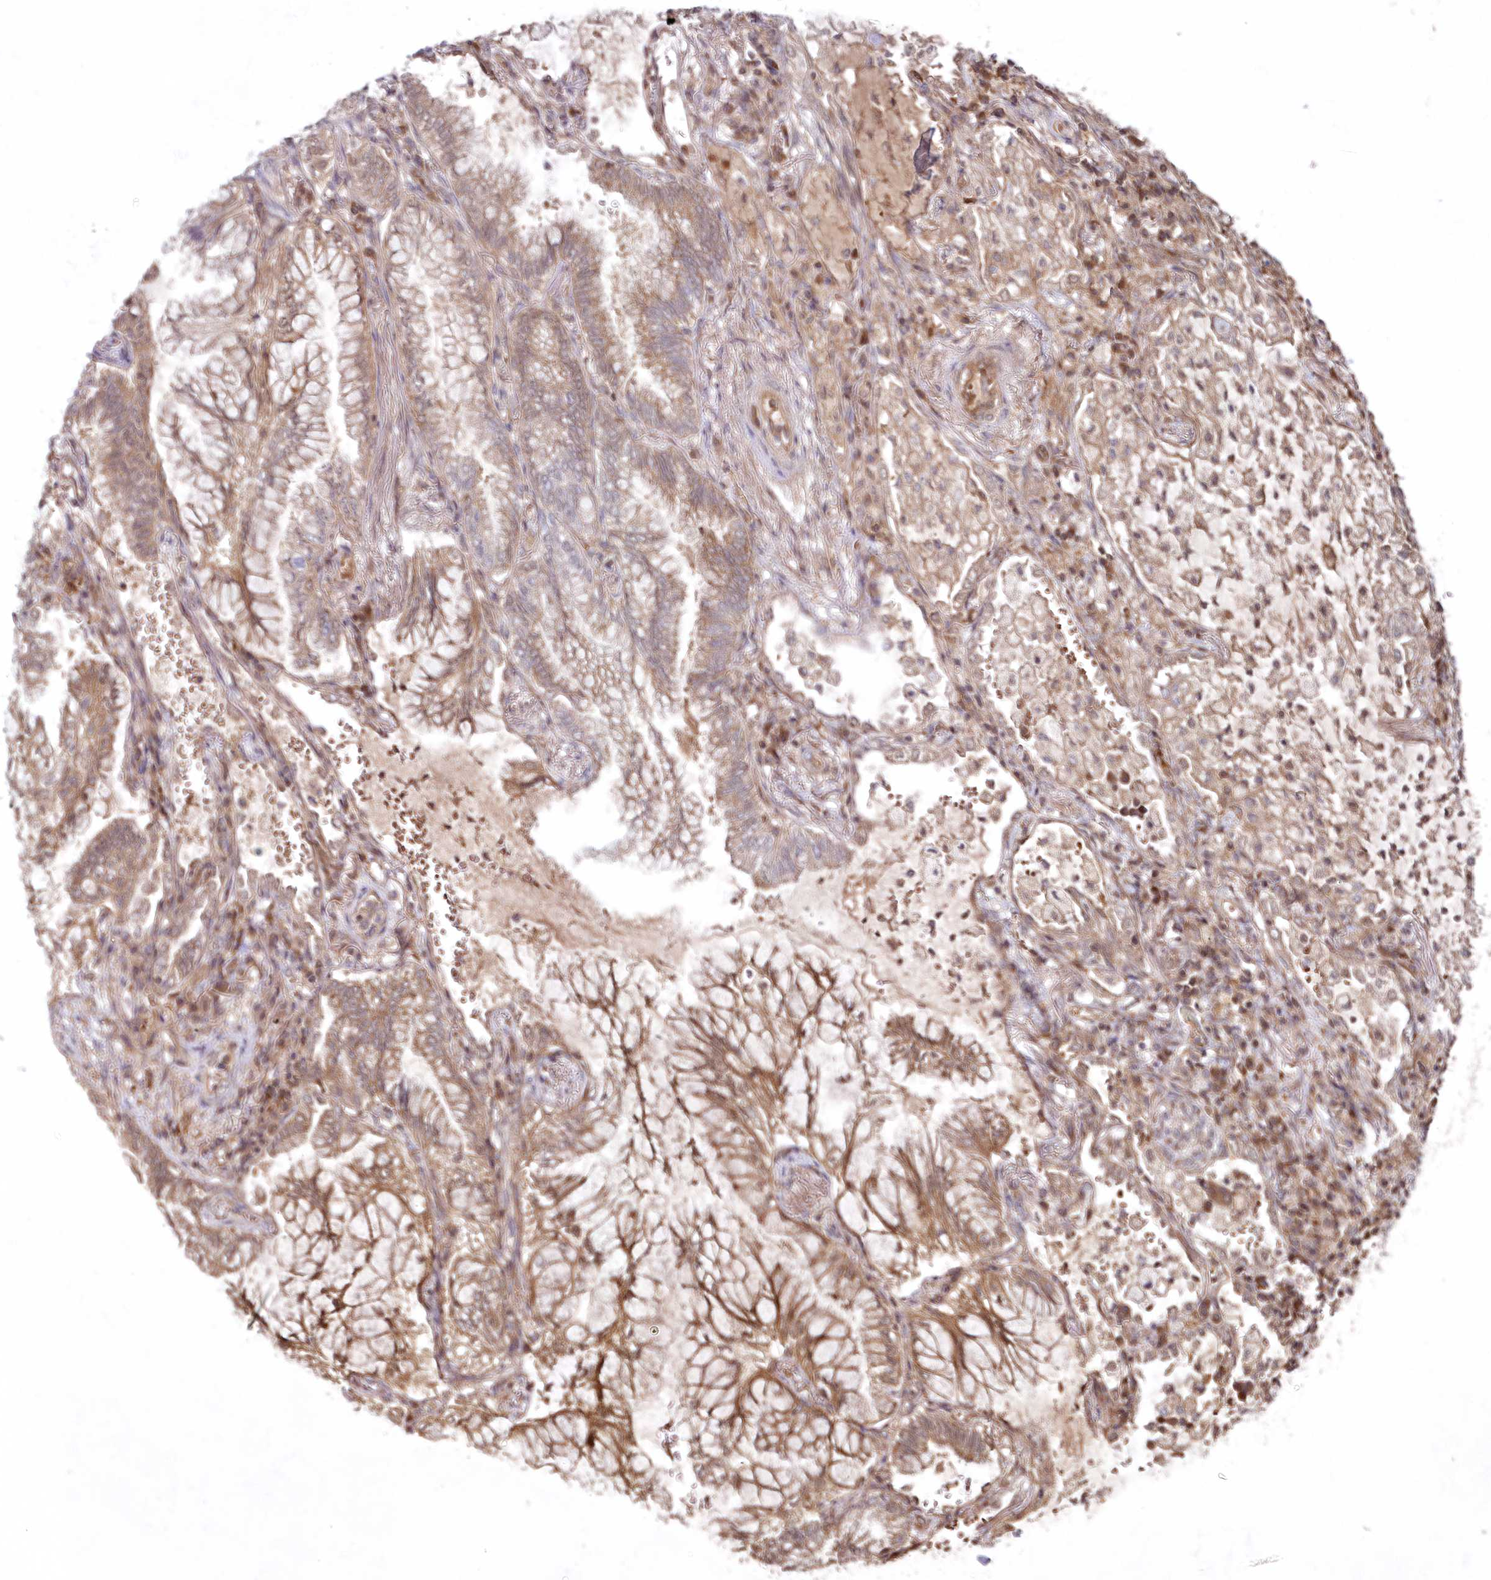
{"staining": {"intensity": "moderate", "quantity": ">75%", "location": "cytoplasmic/membranous"}, "tissue": "lung cancer", "cell_type": "Tumor cells", "image_type": "cancer", "snomed": [{"axis": "morphology", "description": "Adenocarcinoma, NOS"}, {"axis": "topography", "description": "Lung"}], "caption": "Immunohistochemical staining of lung adenocarcinoma demonstrates moderate cytoplasmic/membranous protein positivity in about >75% of tumor cells. The staining was performed using DAB, with brown indicating positive protein expression. Nuclei are stained blue with hematoxylin.", "gene": "IMPA1", "patient": {"sex": "female", "age": 70}}